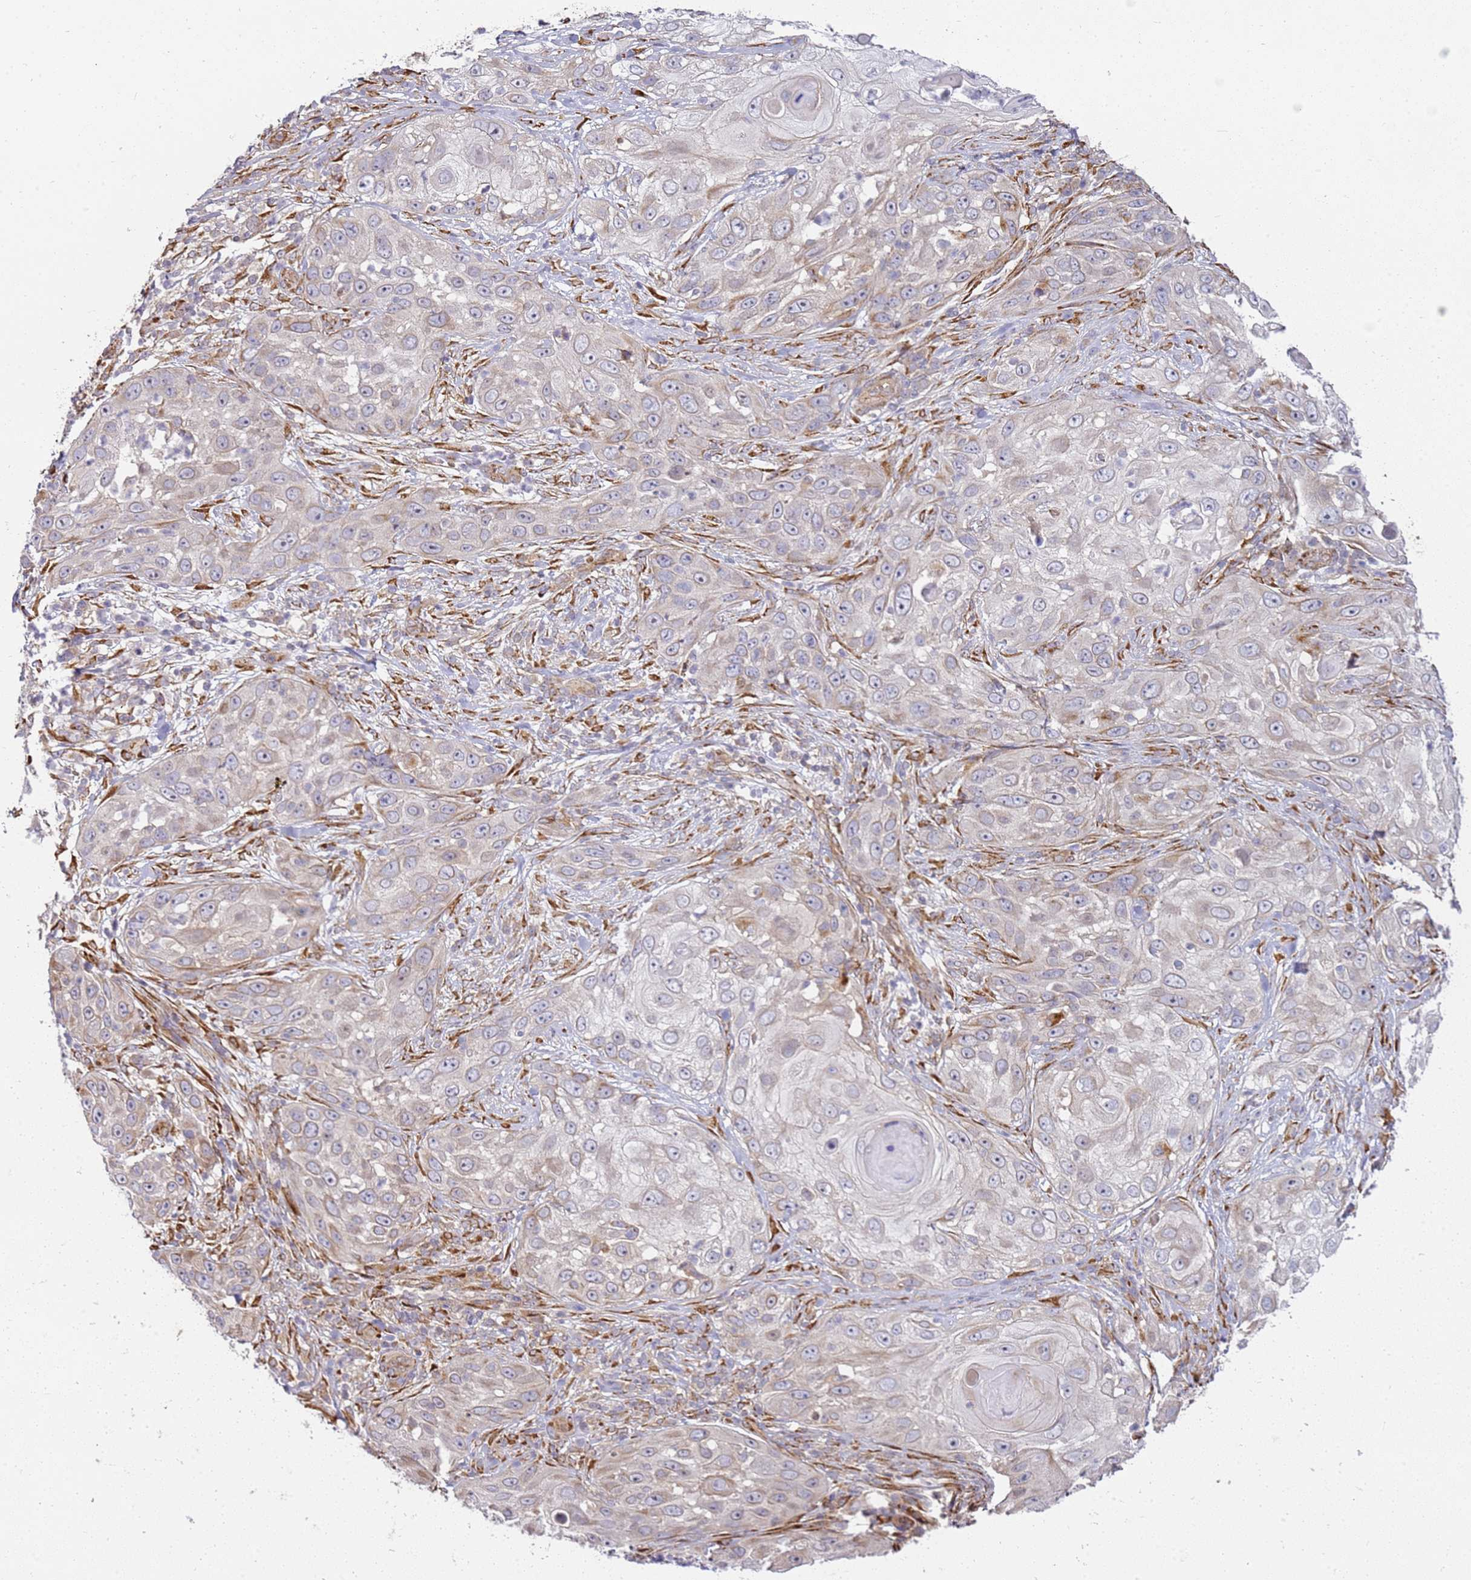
{"staining": {"intensity": "weak", "quantity": "<25%", "location": "cytoplasmic/membranous"}, "tissue": "skin cancer", "cell_type": "Tumor cells", "image_type": "cancer", "snomed": [{"axis": "morphology", "description": "Squamous cell carcinoma, NOS"}, {"axis": "topography", "description": "Skin"}], "caption": "An IHC photomicrograph of squamous cell carcinoma (skin) is shown. There is no staining in tumor cells of squamous cell carcinoma (skin).", "gene": "GRAP", "patient": {"sex": "female", "age": 44}}